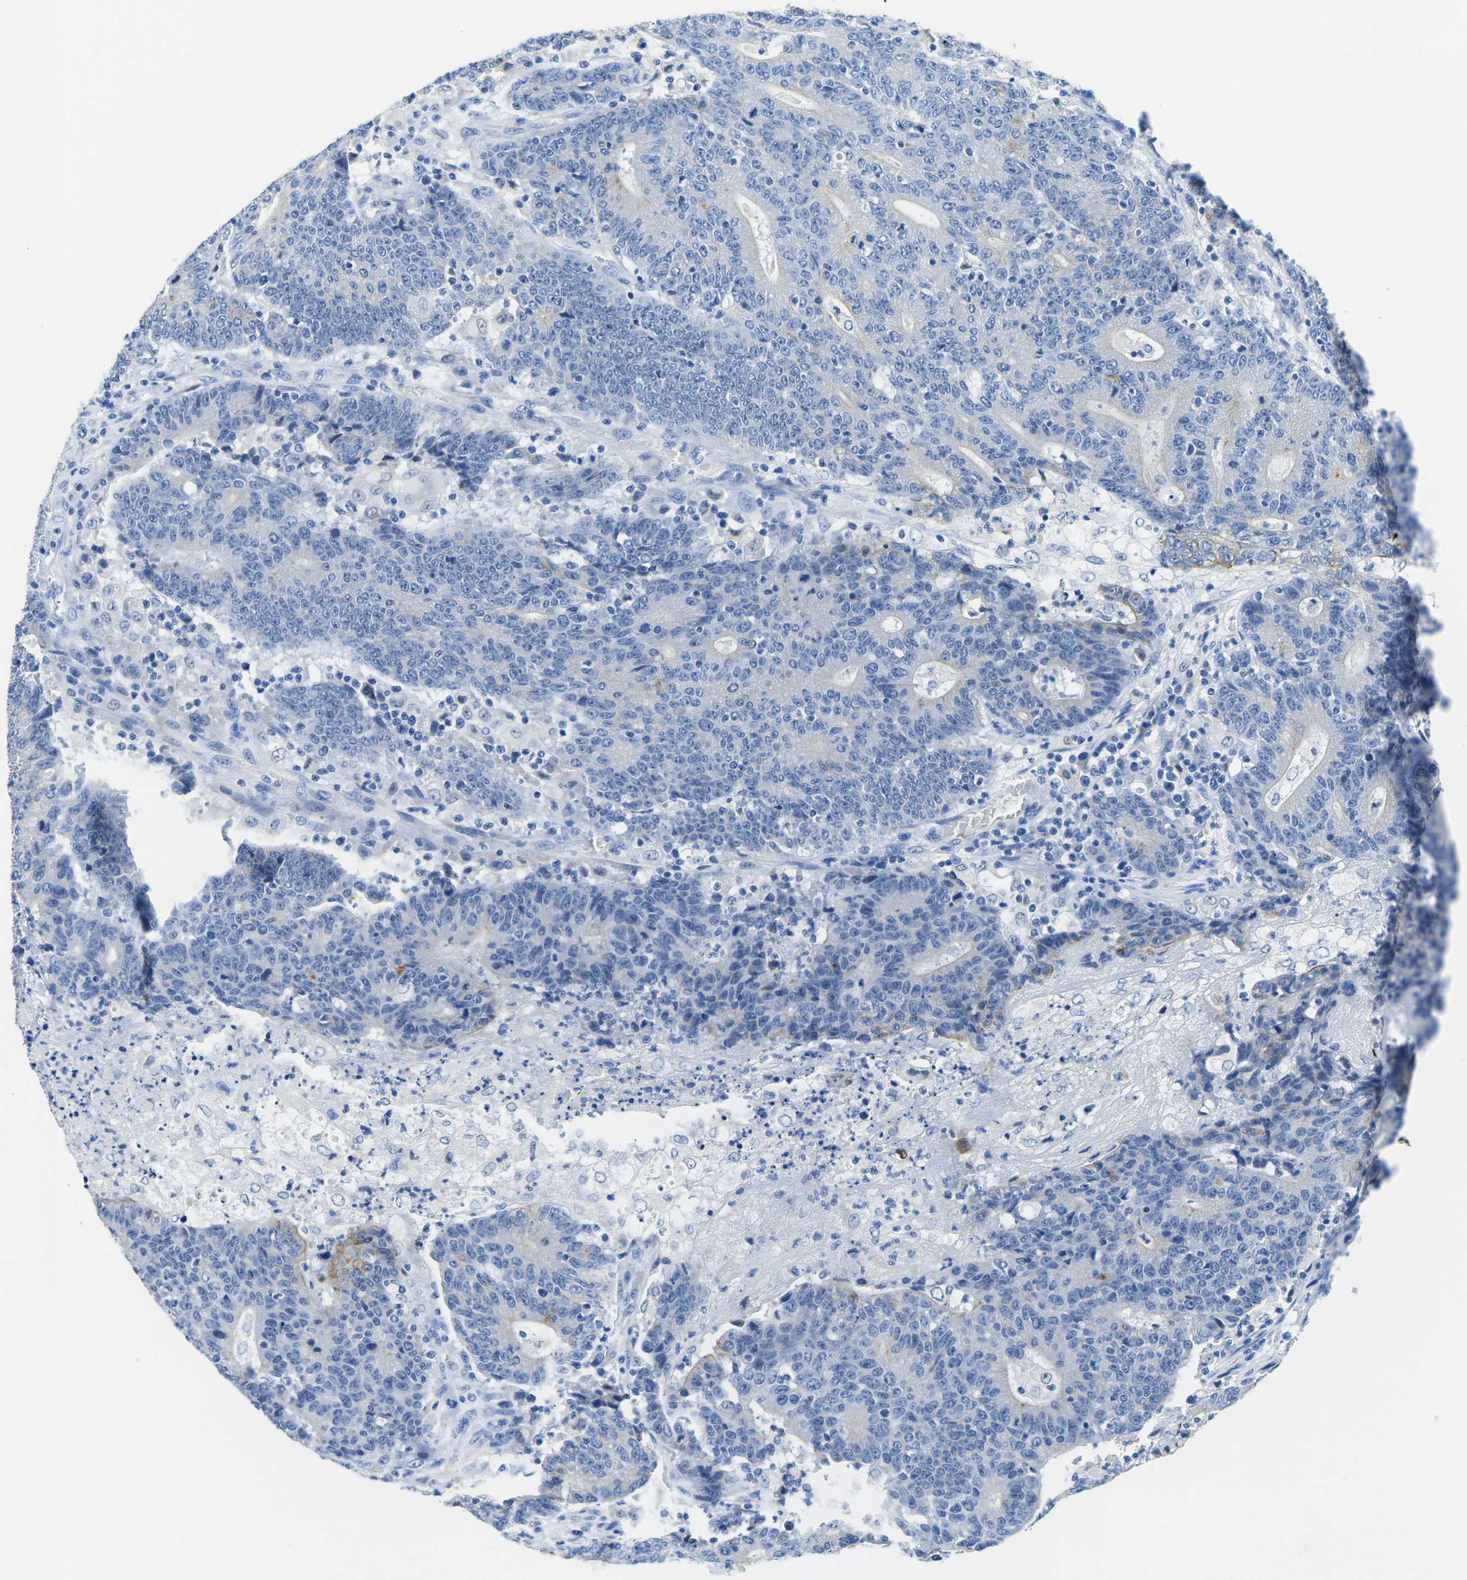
{"staining": {"intensity": "weak", "quantity": "<25%", "location": "cytoplasmic/membranous"}, "tissue": "colorectal cancer", "cell_type": "Tumor cells", "image_type": "cancer", "snomed": [{"axis": "morphology", "description": "Normal tissue, NOS"}, {"axis": "morphology", "description": "Adenocarcinoma, NOS"}, {"axis": "topography", "description": "Colon"}], "caption": "Tumor cells are negative for brown protein staining in colorectal adenocarcinoma. (DAB IHC visualized using brightfield microscopy, high magnification).", "gene": "TM6SF1", "patient": {"sex": "female", "age": 75}}